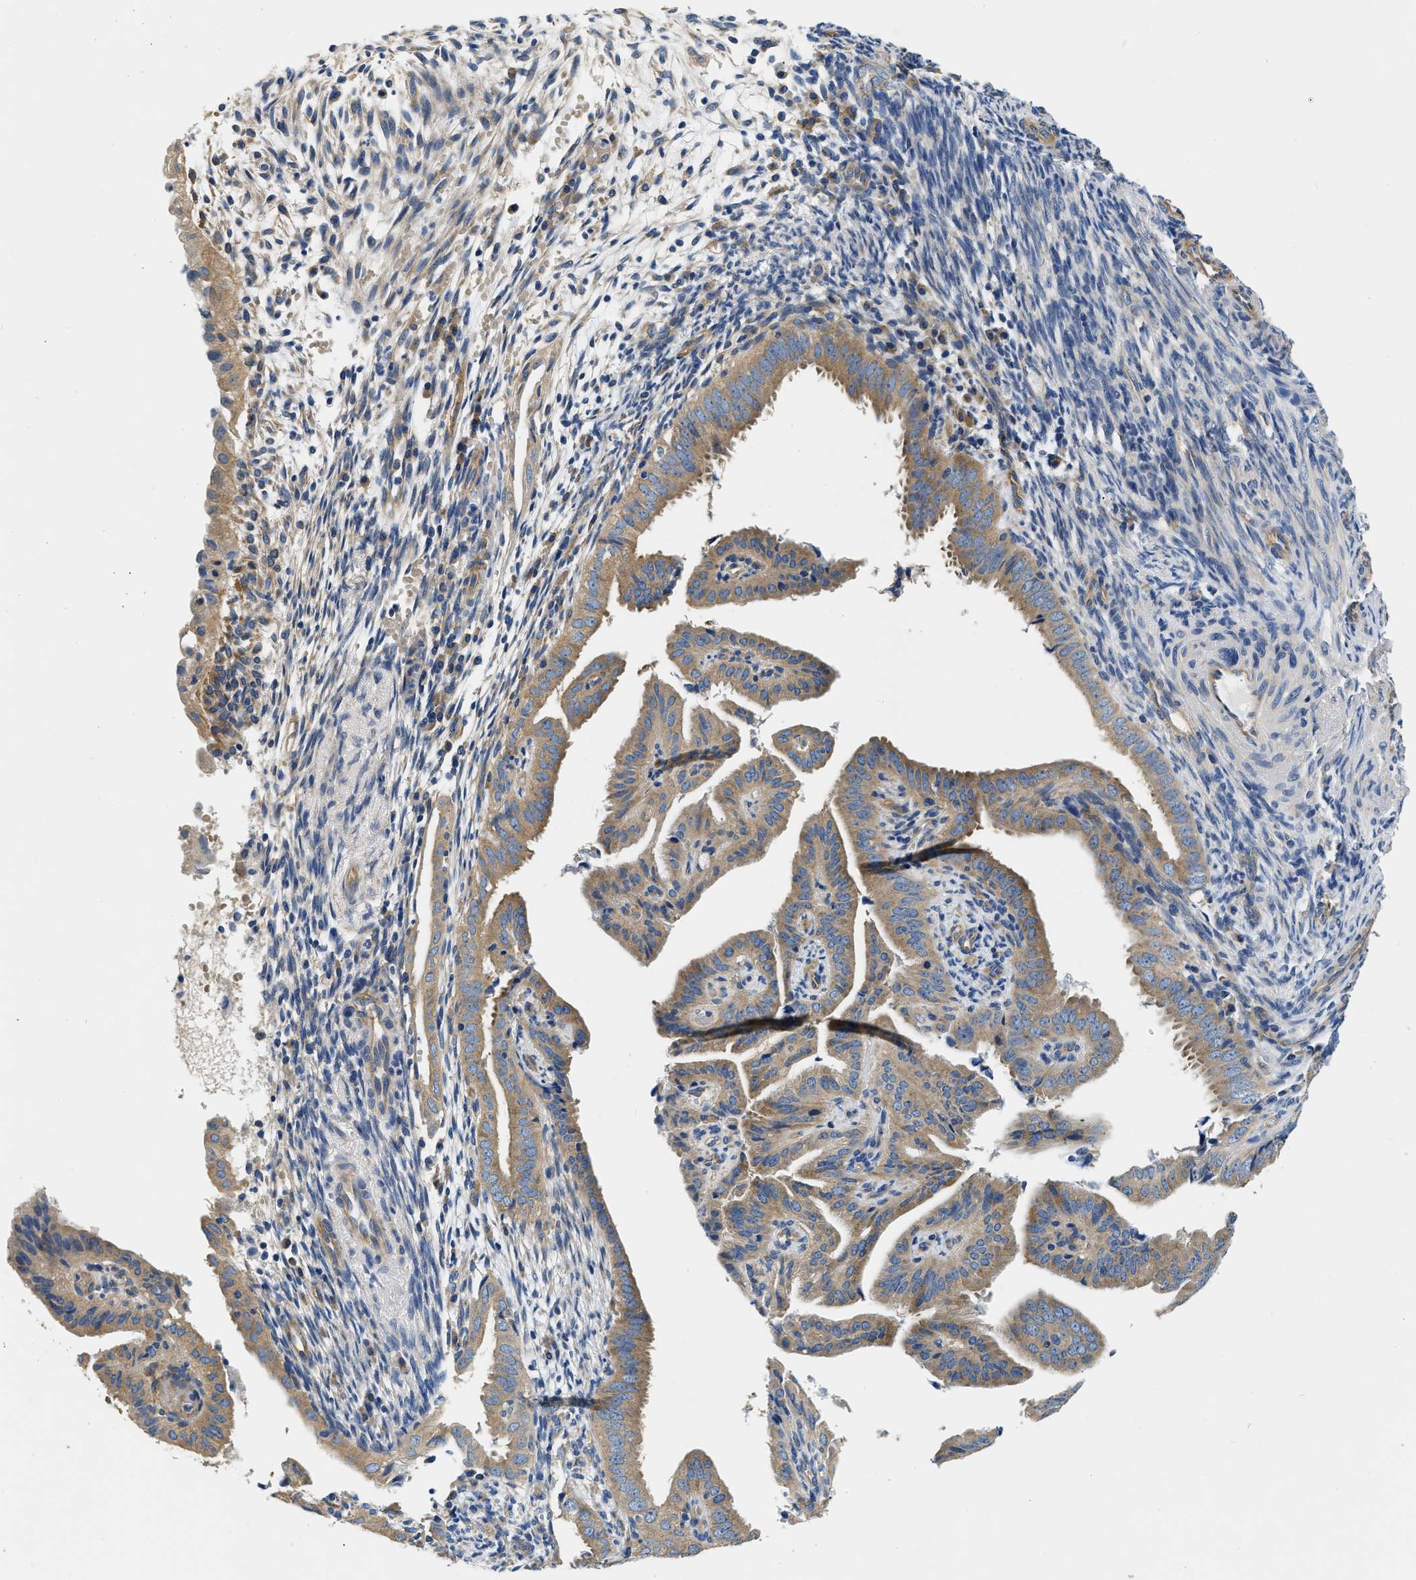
{"staining": {"intensity": "moderate", "quantity": ">75%", "location": "cytoplasmic/membranous"}, "tissue": "endometrial cancer", "cell_type": "Tumor cells", "image_type": "cancer", "snomed": [{"axis": "morphology", "description": "Adenocarcinoma, NOS"}, {"axis": "topography", "description": "Endometrium"}], "caption": "Brown immunohistochemical staining in human endometrial cancer reveals moderate cytoplasmic/membranous staining in approximately >75% of tumor cells. The staining was performed using DAB, with brown indicating positive protein expression. Nuclei are stained blue with hematoxylin.", "gene": "CSDE1", "patient": {"sex": "female", "age": 58}}